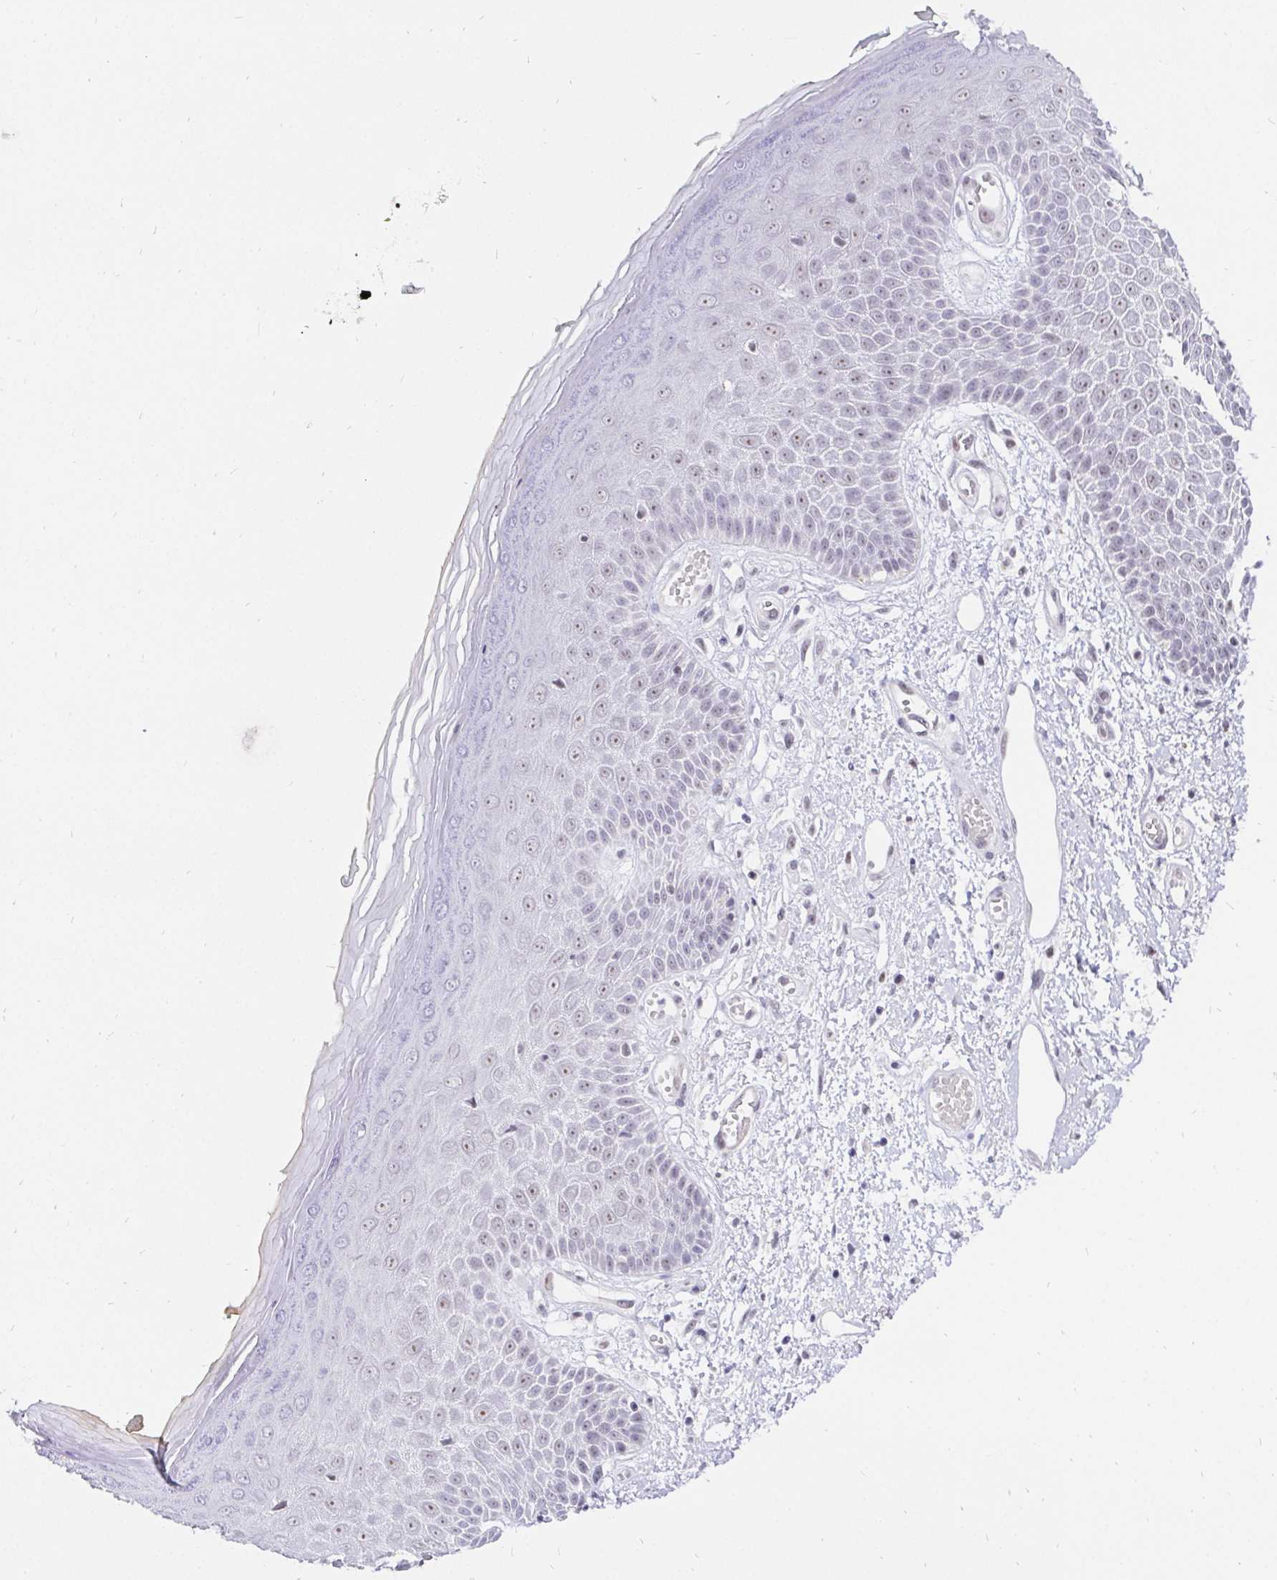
{"staining": {"intensity": "weak", "quantity": "<25%", "location": "nuclear"}, "tissue": "skin", "cell_type": "Epidermal cells", "image_type": "normal", "snomed": [{"axis": "morphology", "description": "Normal tissue, NOS"}, {"axis": "topography", "description": "Anal"}, {"axis": "topography", "description": "Peripheral nerve tissue"}], "caption": "Image shows no significant protein positivity in epidermal cells of benign skin.", "gene": "ZNF860", "patient": {"sex": "male", "age": 78}}